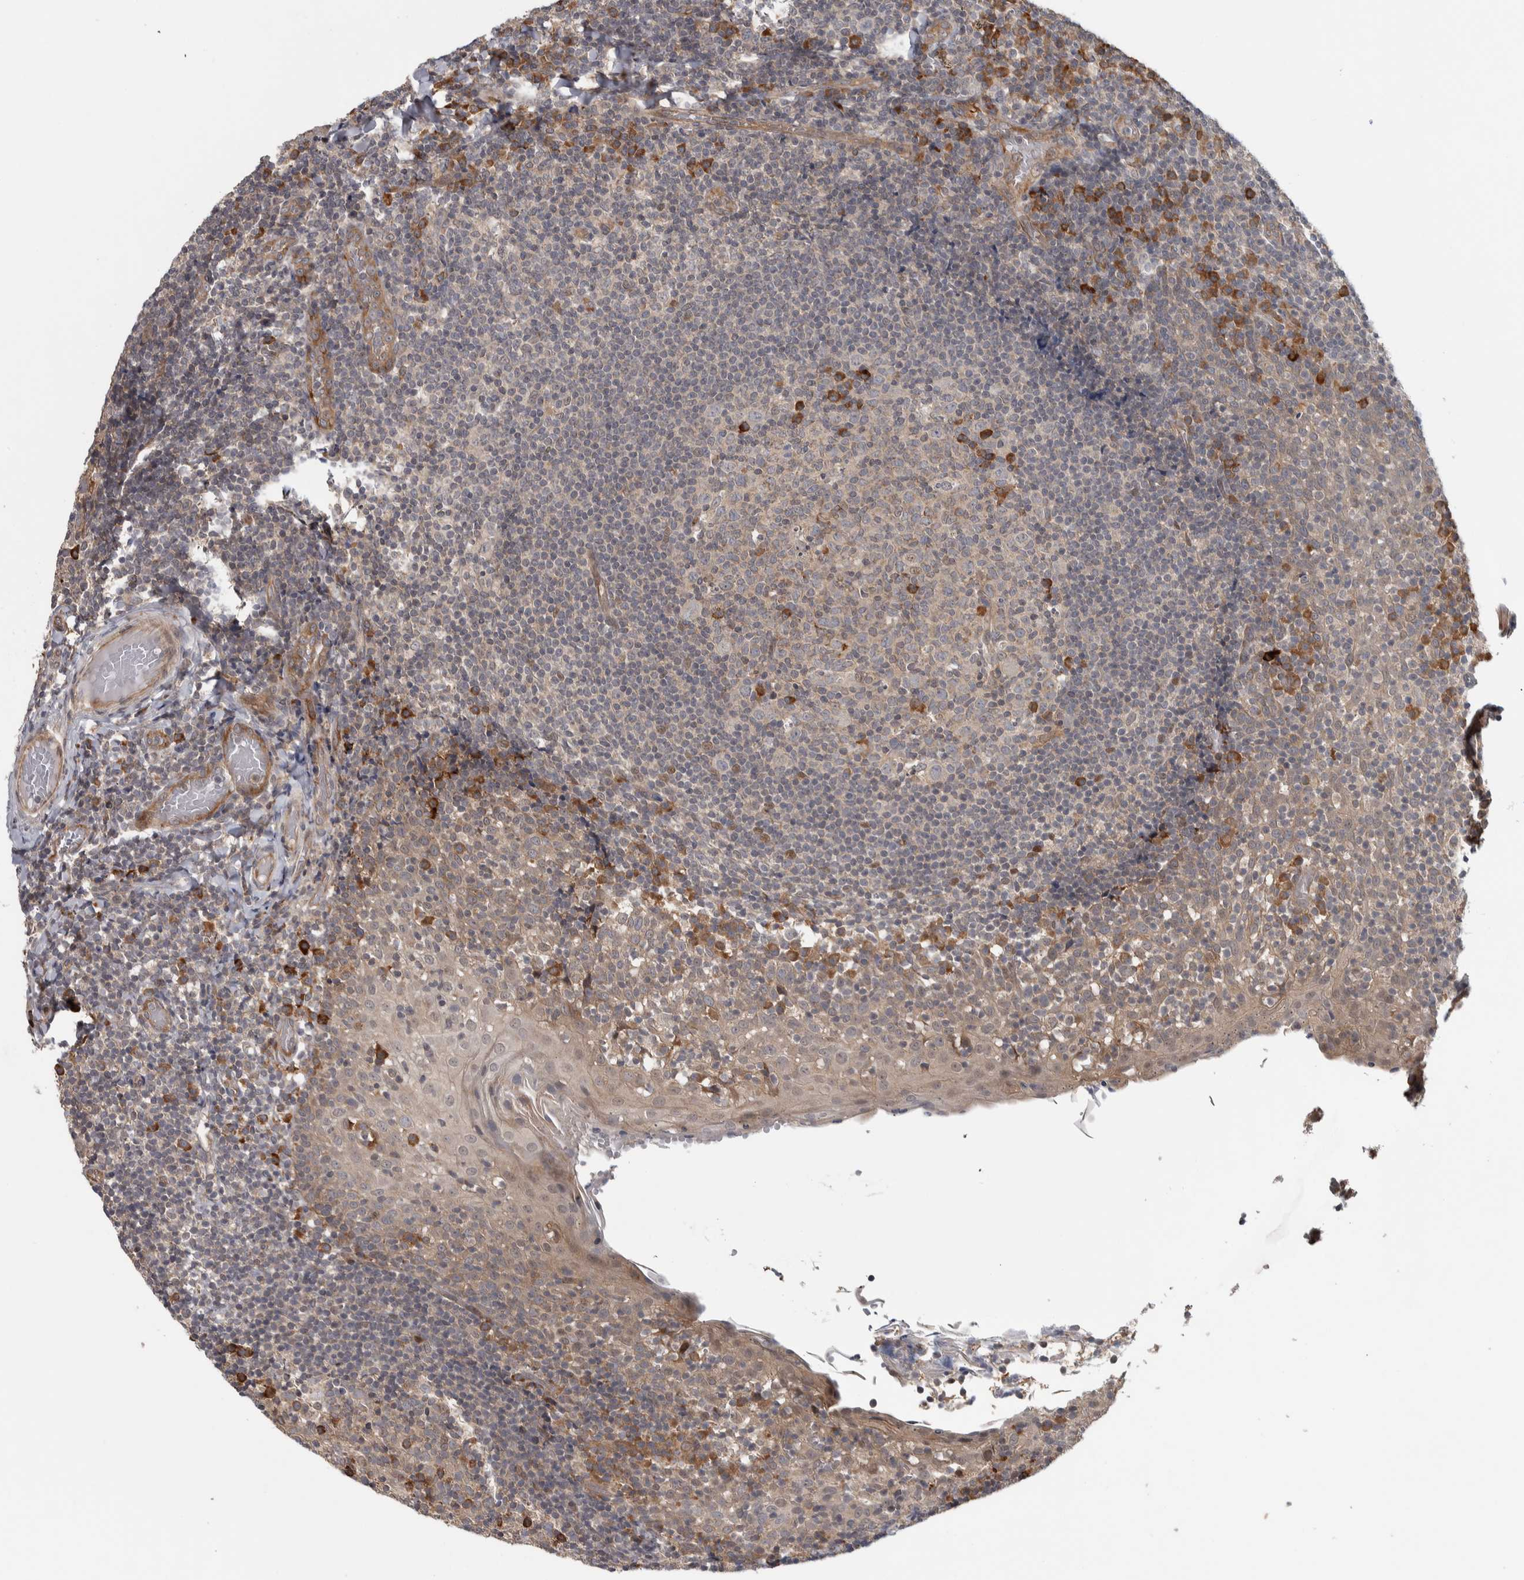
{"staining": {"intensity": "moderate", "quantity": "<25%", "location": "cytoplasmic/membranous"}, "tissue": "tonsil", "cell_type": "Germinal center cells", "image_type": "normal", "snomed": [{"axis": "morphology", "description": "Normal tissue, NOS"}, {"axis": "topography", "description": "Tonsil"}], "caption": "Immunohistochemistry histopathology image of benign tonsil stained for a protein (brown), which displays low levels of moderate cytoplasmic/membranous staining in about <25% of germinal center cells.", "gene": "TBC1D31", "patient": {"sex": "female", "age": 19}}